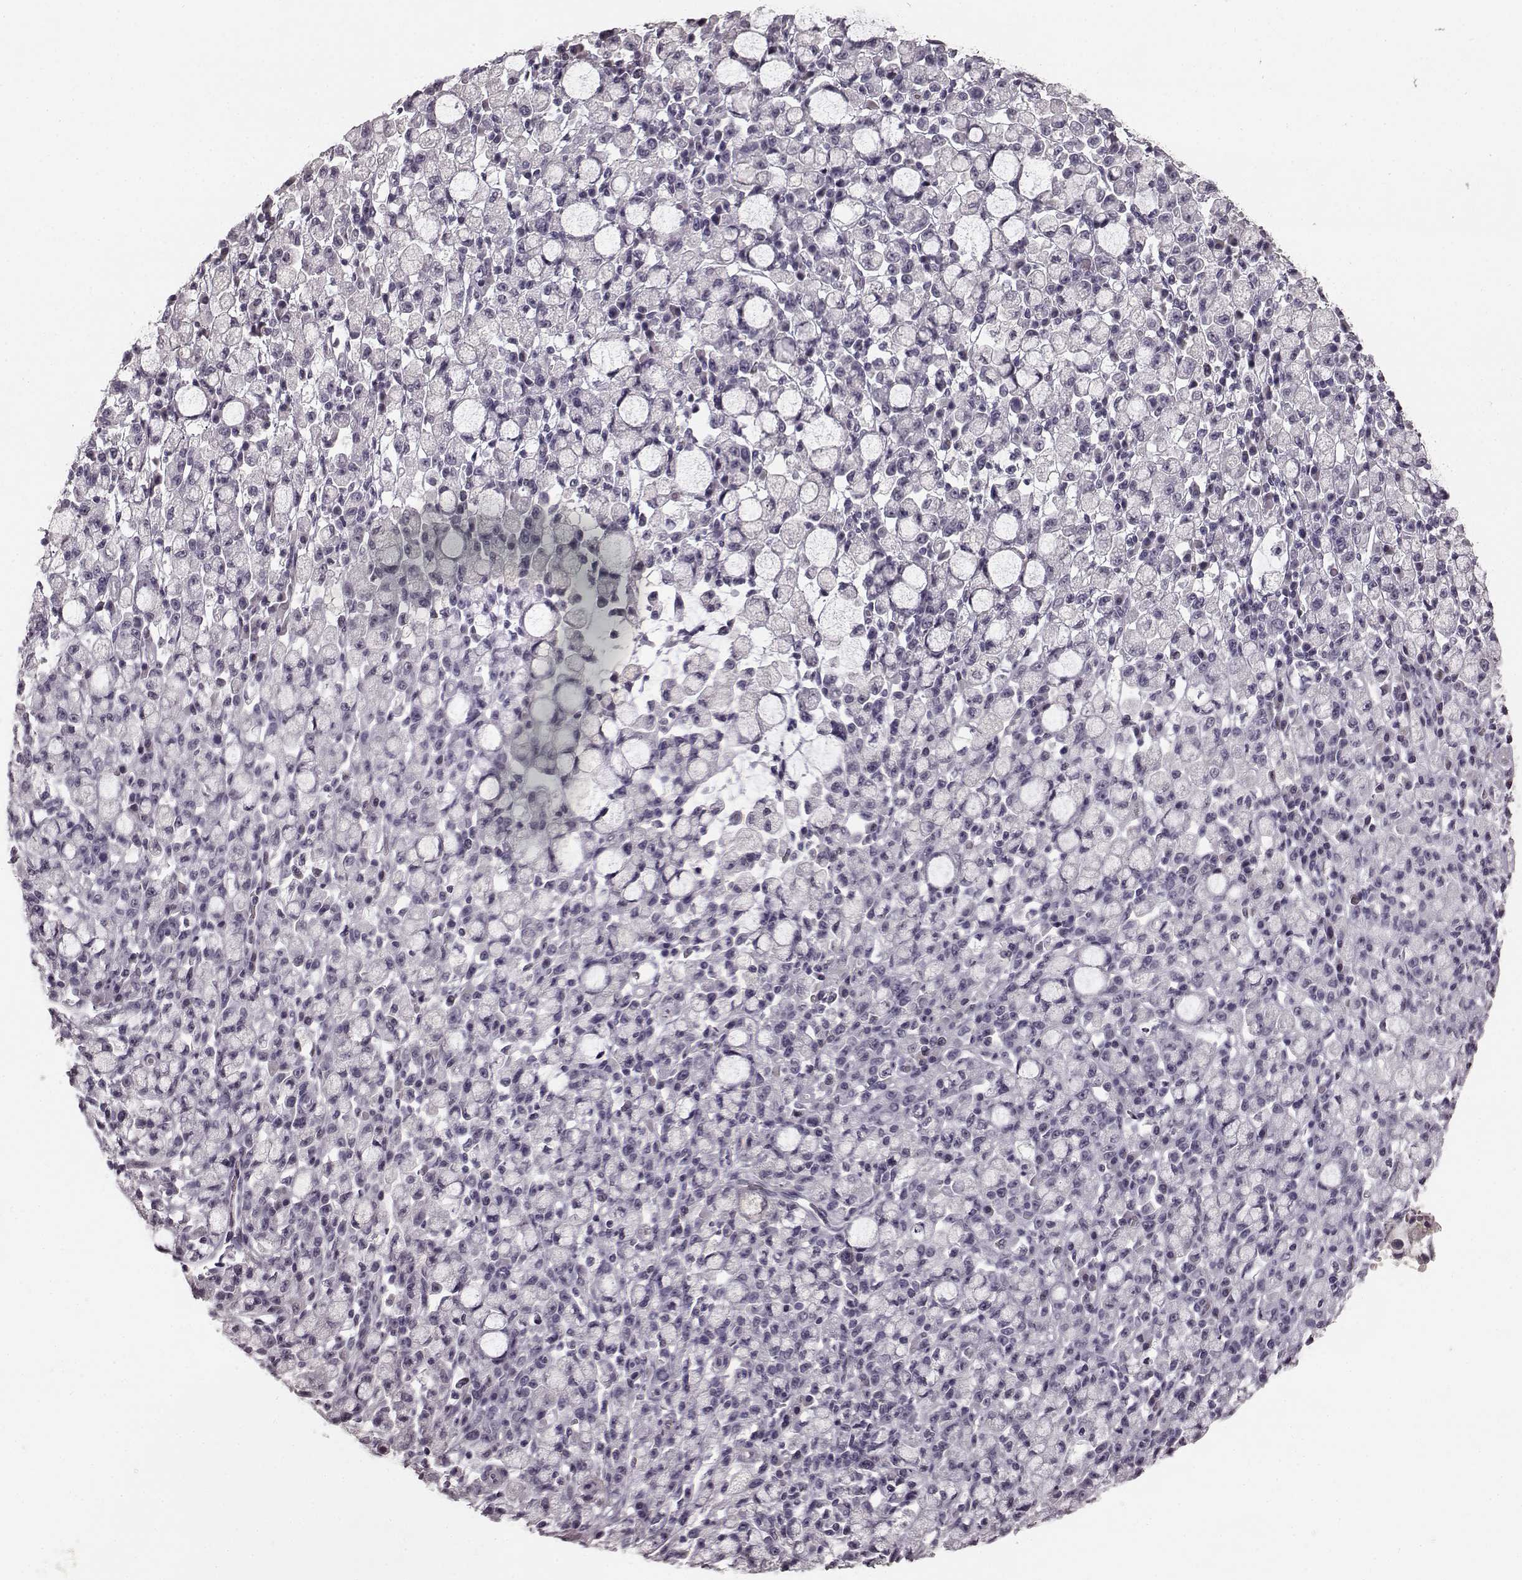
{"staining": {"intensity": "negative", "quantity": "none", "location": "none"}, "tissue": "stomach cancer", "cell_type": "Tumor cells", "image_type": "cancer", "snomed": [{"axis": "morphology", "description": "Adenocarcinoma, NOS"}, {"axis": "topography", "description": "Stomach"}], "caption": "The image demonstrates no staining of tumor cells in stomach cancer. The staining is performed using DAB (3,3'-diaminobenzidine) brown chromogen with nuclei counter-stained in using hematoxylin.", "gene": "RIT2", "patient": {"sex": "male", "age": 58}}